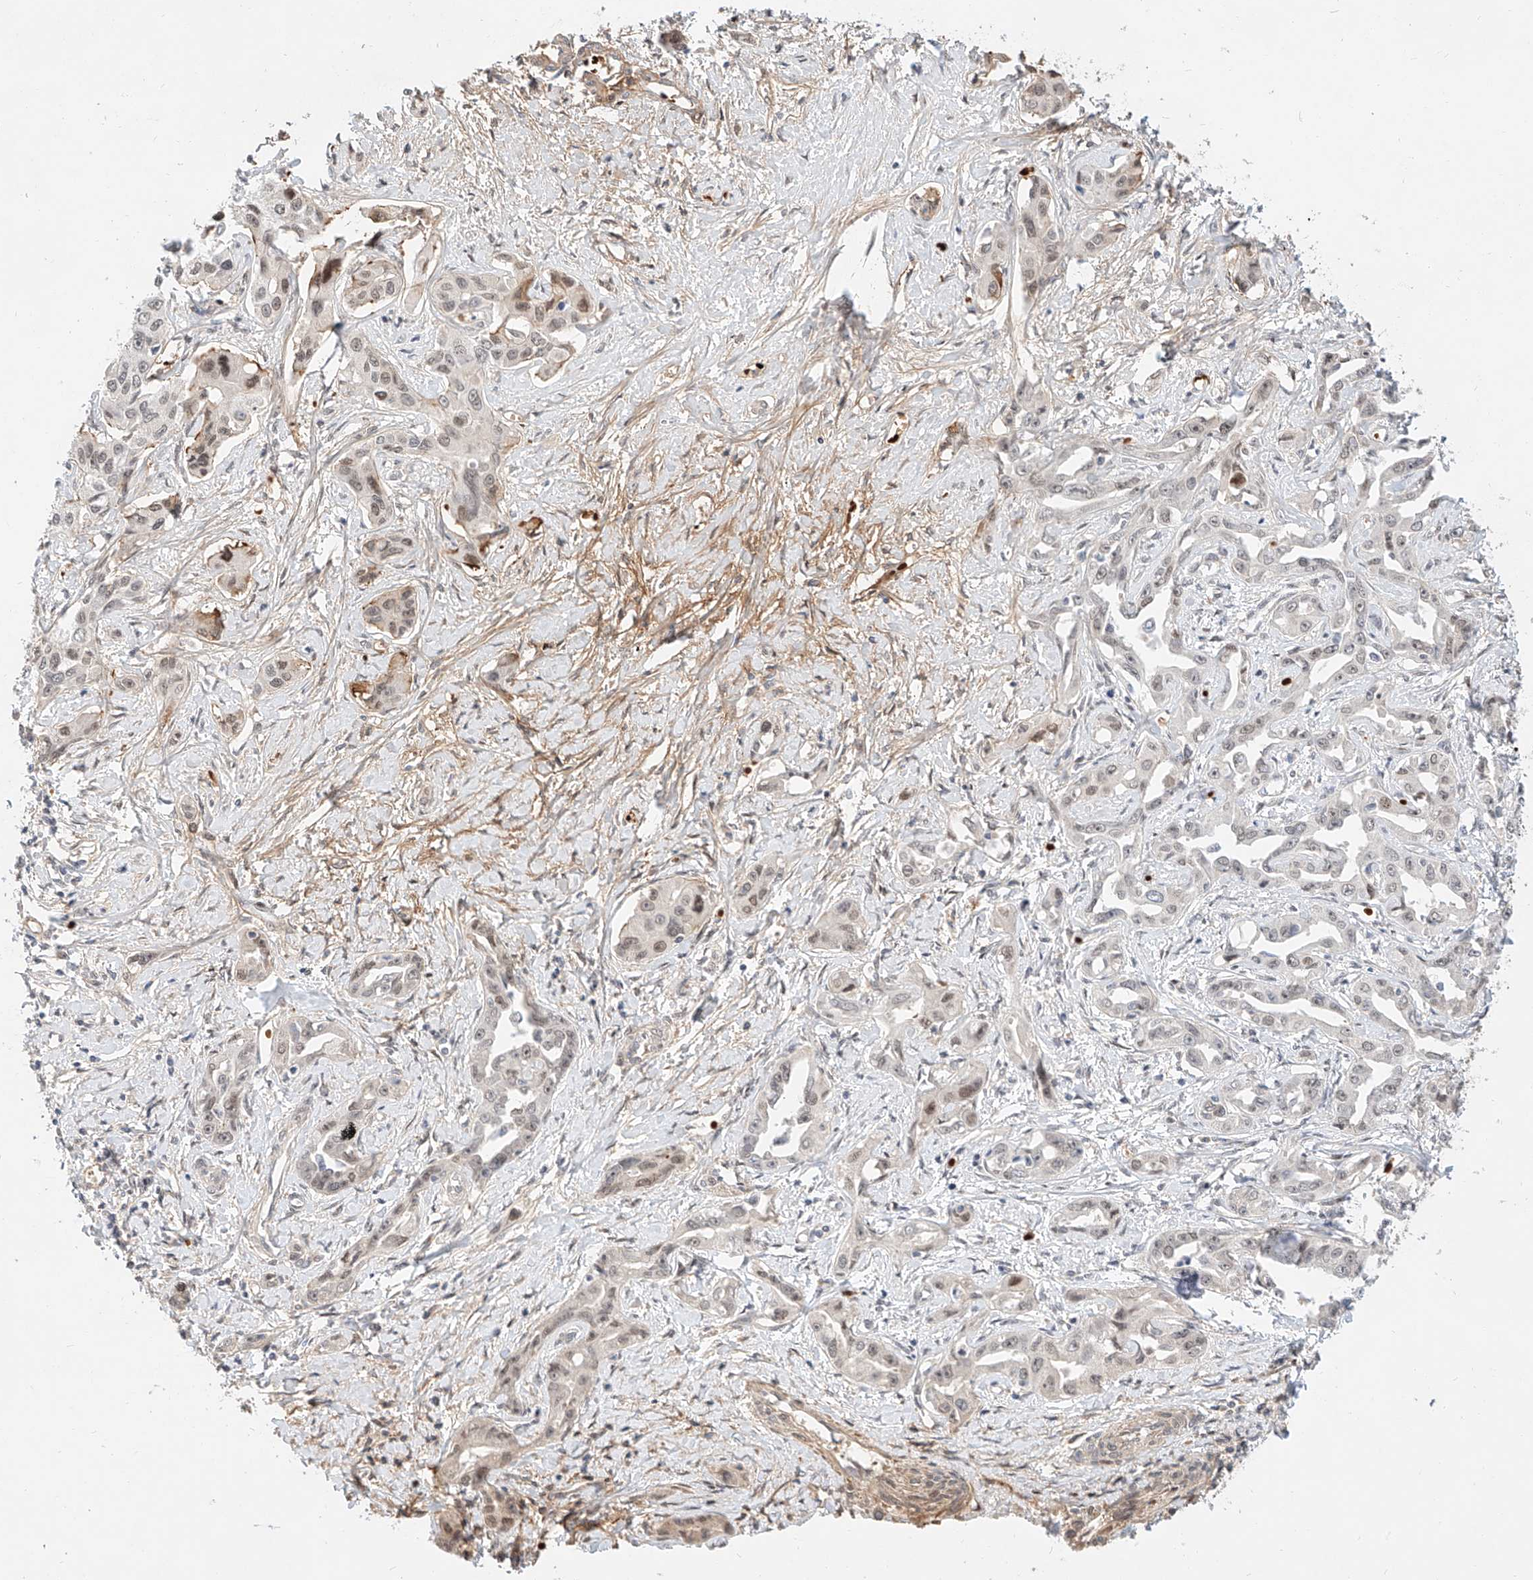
{"staining": {"intensity": "weak", "quantity": "<25%", "location": "nuclear"}, "tissue": "liver cancer", "cell_type": "Tumor cells", "image_type": "cancer", "snomed": [{"axis": "morphology", "description": "Cholangiocarcinoma"}, {"axis": "topography", "description": "Liver"}], "caption": "The micrograph shows no significant positivity in tumor cells of liver cholangiocarcinoma.", "gene": "CBX8", "patient": {"sex": "male", "age": 59}}